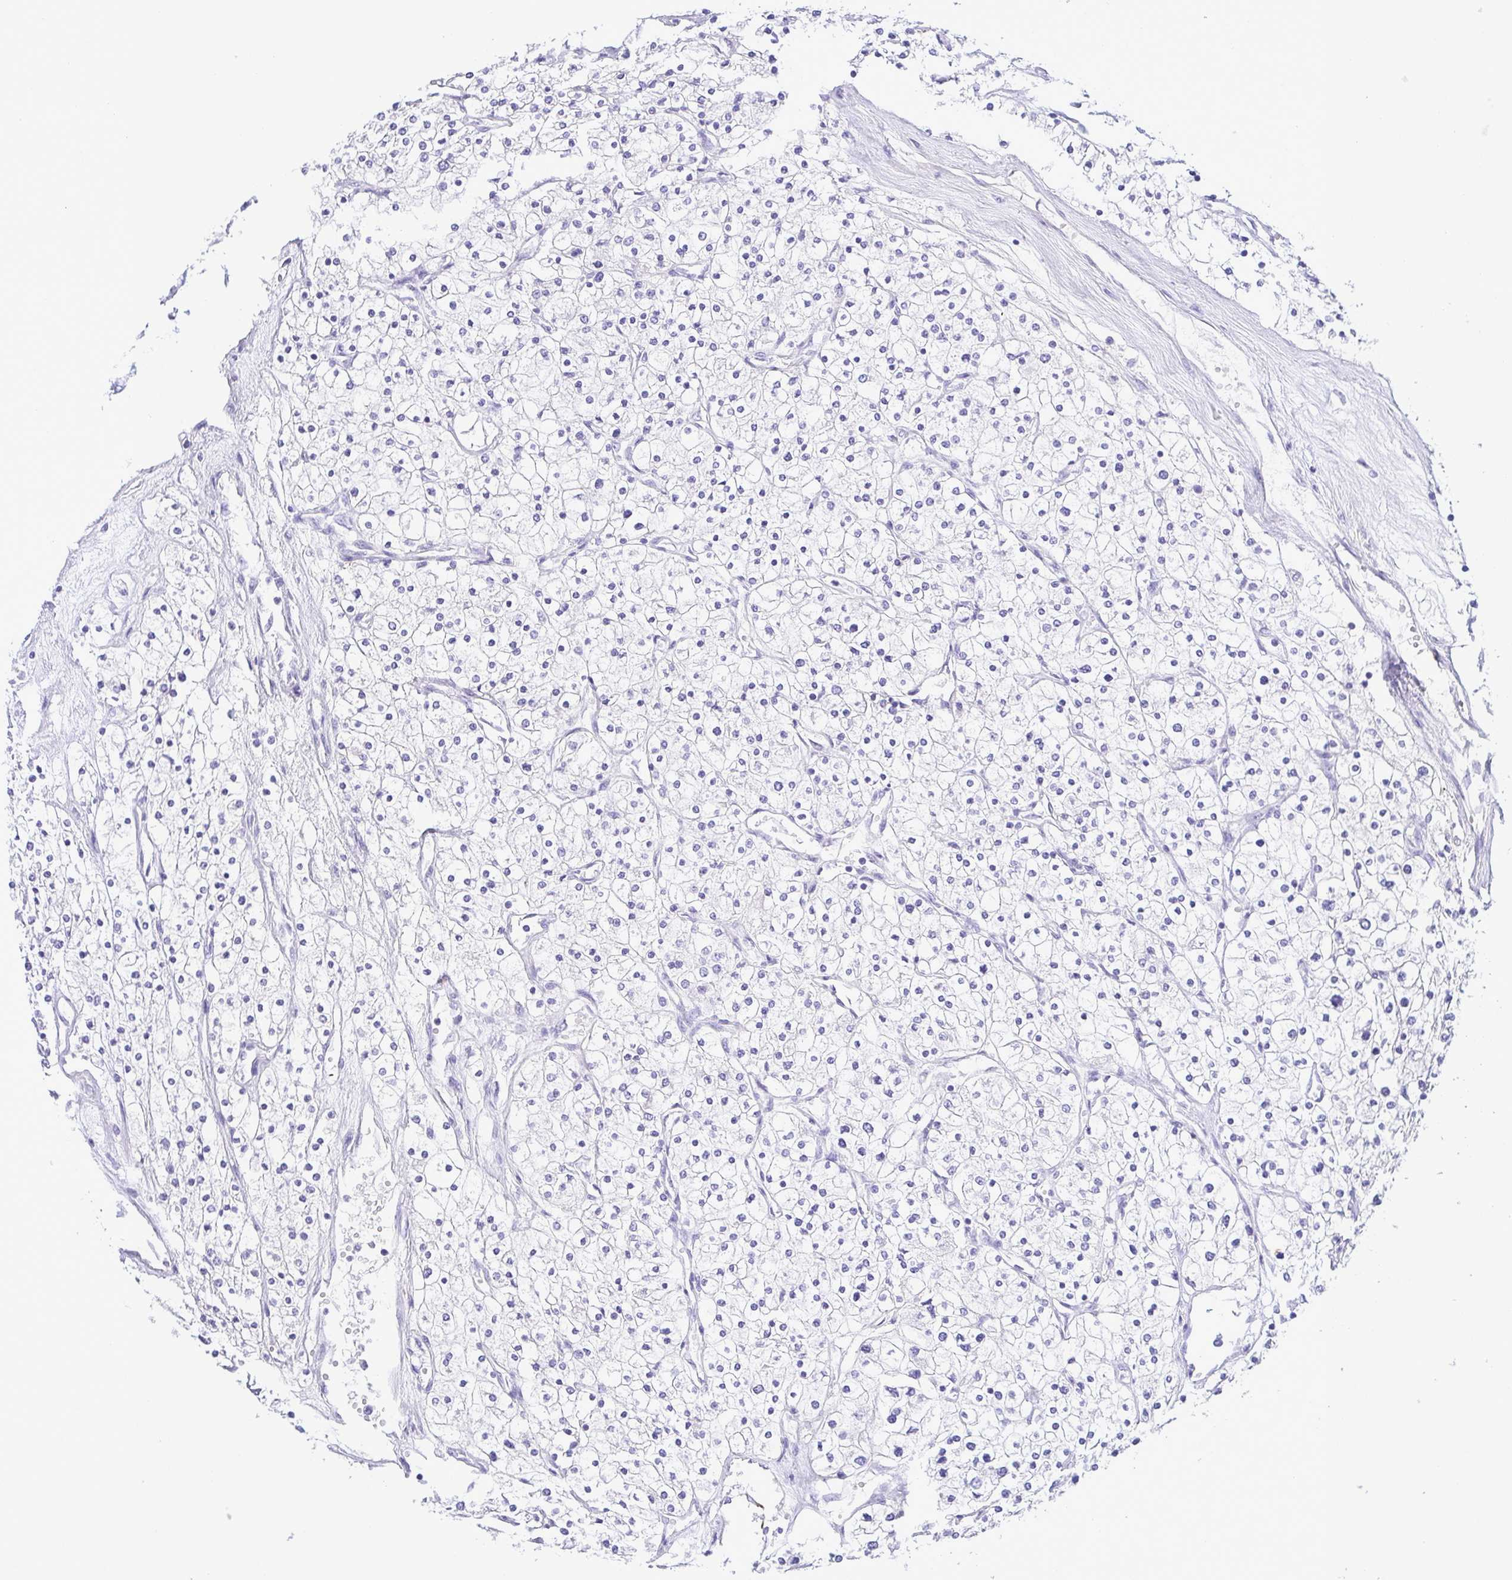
{"staining": {"intensity": "negative", "quantity": "none", "location": "none"}, "tissue": "renal cancer", "cell_type": "Tumor cells", "image_type": "cancer", "snomed": [{"axis": "morphology", "description": "Adenocarcinoma, NOS"}, {"axis": "topography", "description": "Kidney"}], "caption": "An immunohistochemistry photomicrograph of renal cancer is shown. There is no staining in tumor cells of renal cancer.", "gene": "GPR182", "patient": {"sex": "male", "age": 80}}